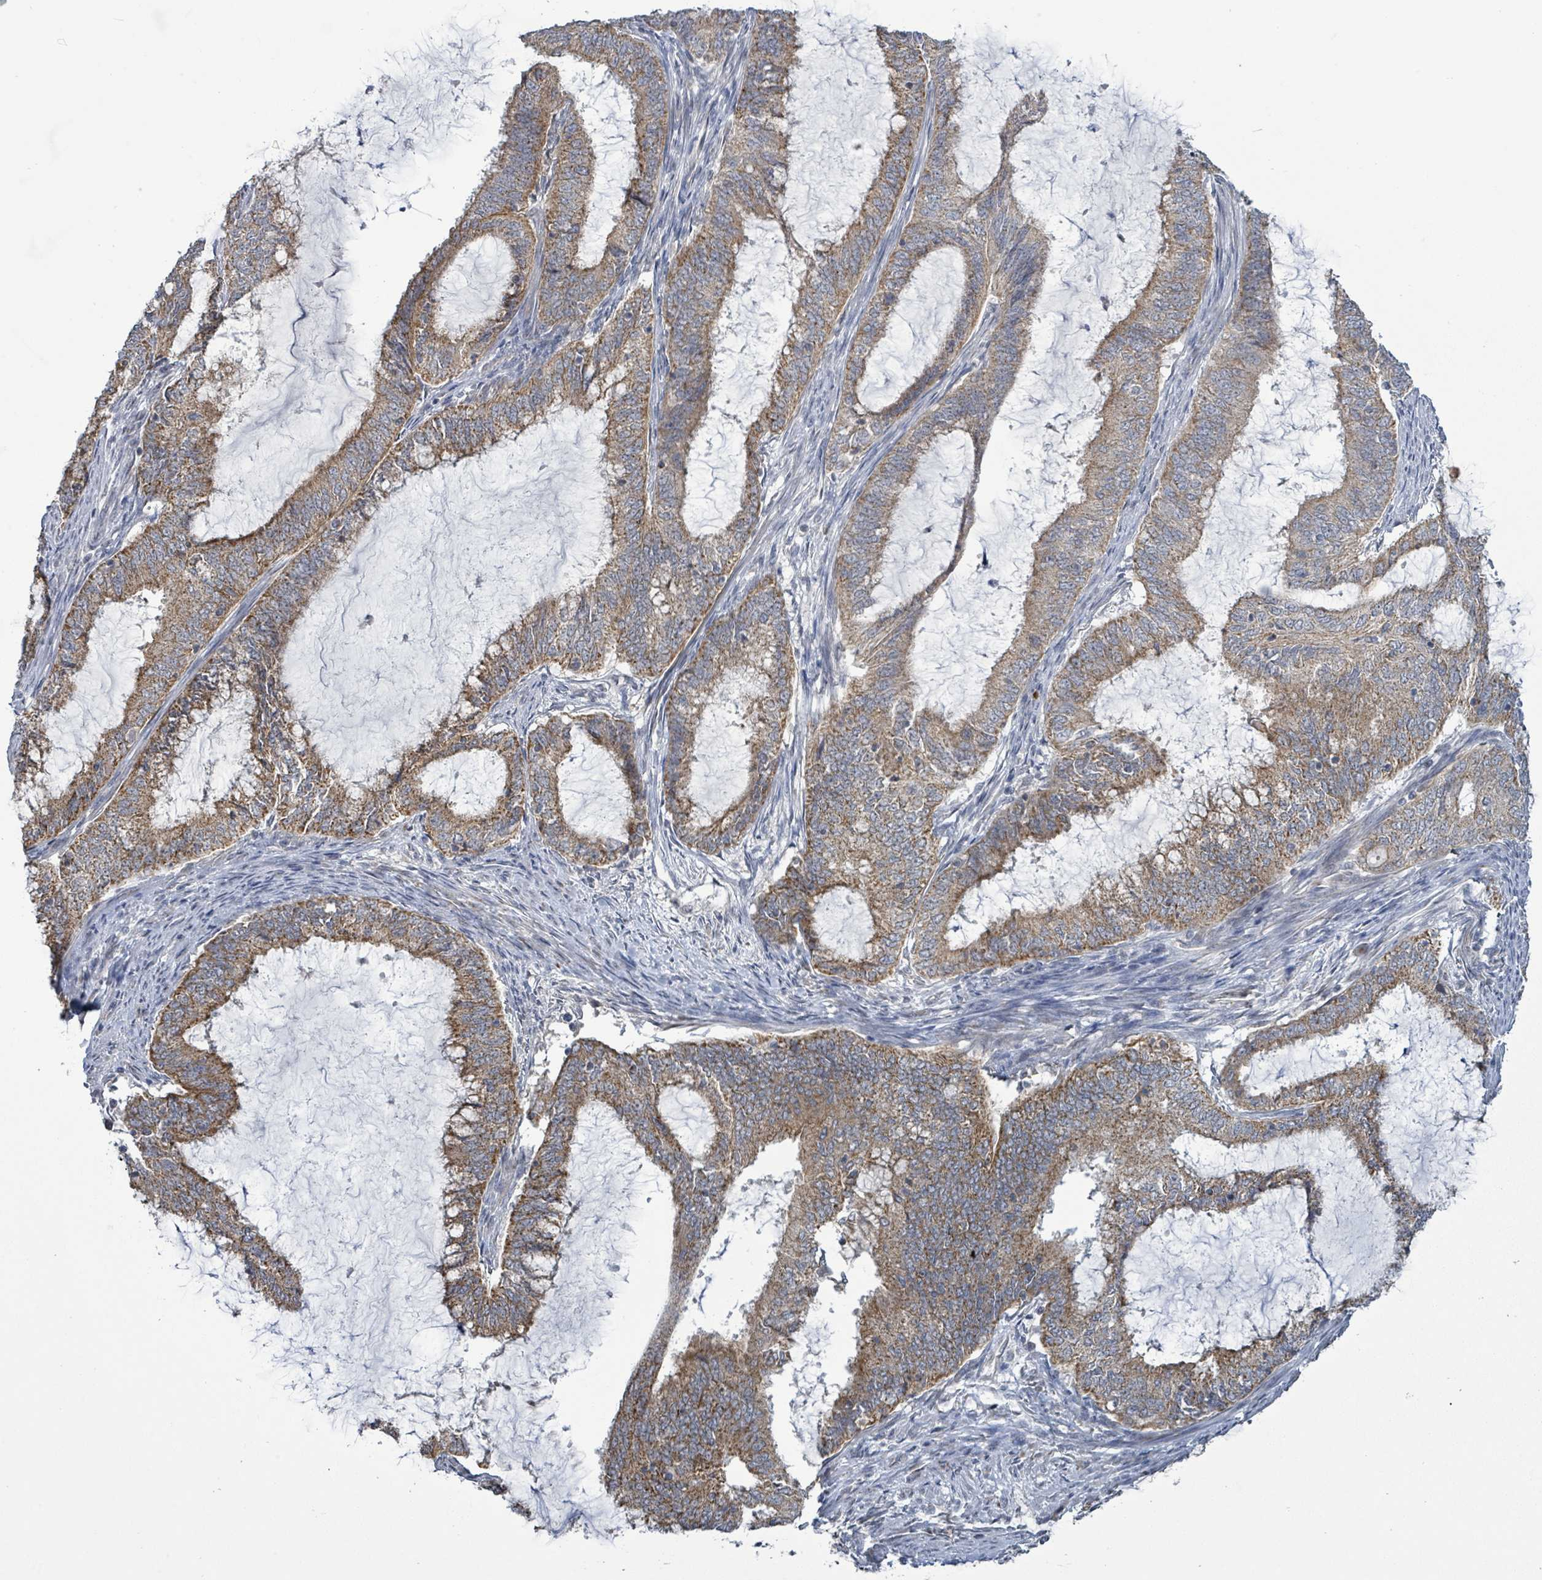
{"staining": {"intensity": "moderate", "quantity": ">75%", "location": "cytoplasmic/membranous"}, "tissue": "endometrial cancer", "cell_type": "Tumor cells", "image_type": "cancer", "snomed": [{"axis": "morphology", "description": "Adenocarcinoma, NOS"}, {"axis": "topography", "description": "Endometrium"}], "caption": "Protein positivity by IHC exhibits moderate cytoplasmic/membranous expression in about >75% of tumor cells in endometrial cancer (adenocarcinoma). (IHC, brightfield microscopy, high magnification).", "gene": "COQ10B", "patient": {"sex": "female", "age": 51}}